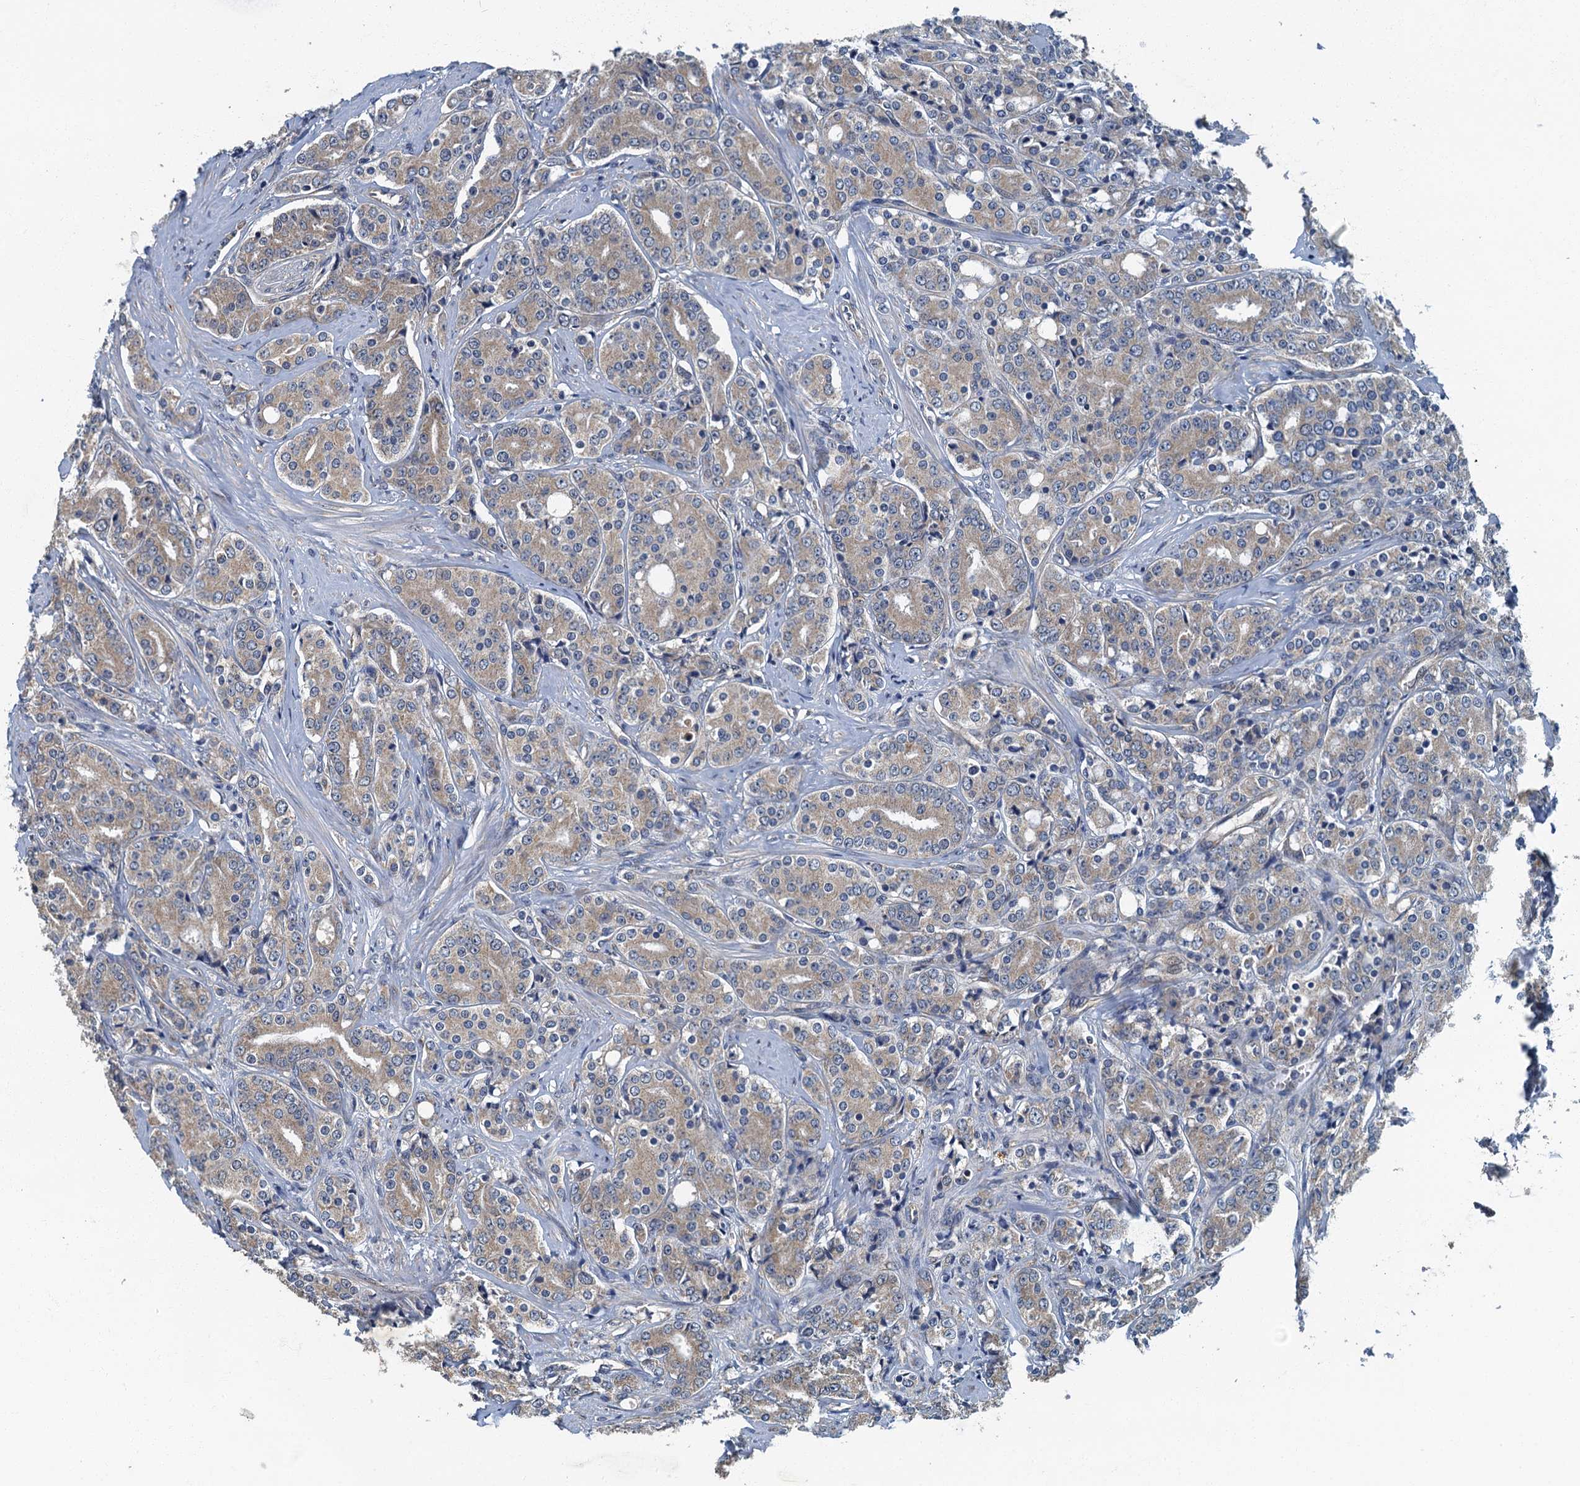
{"staining": {"intensity": "weak", "quantity": ">75%", "location": "cytoplasmic/membranous"}, "tissue": "prostate cancer", "cell_type": "Tumor cells", "image_type": "cancer", "snomed": [{"axis": "morphology", "description": "Adenocarcinoma, High grade"}, {"axis": "topography", "description": "Prostate"}], "caption": "Immunohistochemistry micrograph of neoplastic tissue: human high-grade adenocarcinoma (prostate) stained using immunohistochemistry reveals low levels of weak protein expression localized specifically in the cytoplasmic/membranous of tumor cells, appearing as a cytoplasmic/membranous brown color.", "gene": "DDX49", "patient": {"sex": "male", "age": 62}}